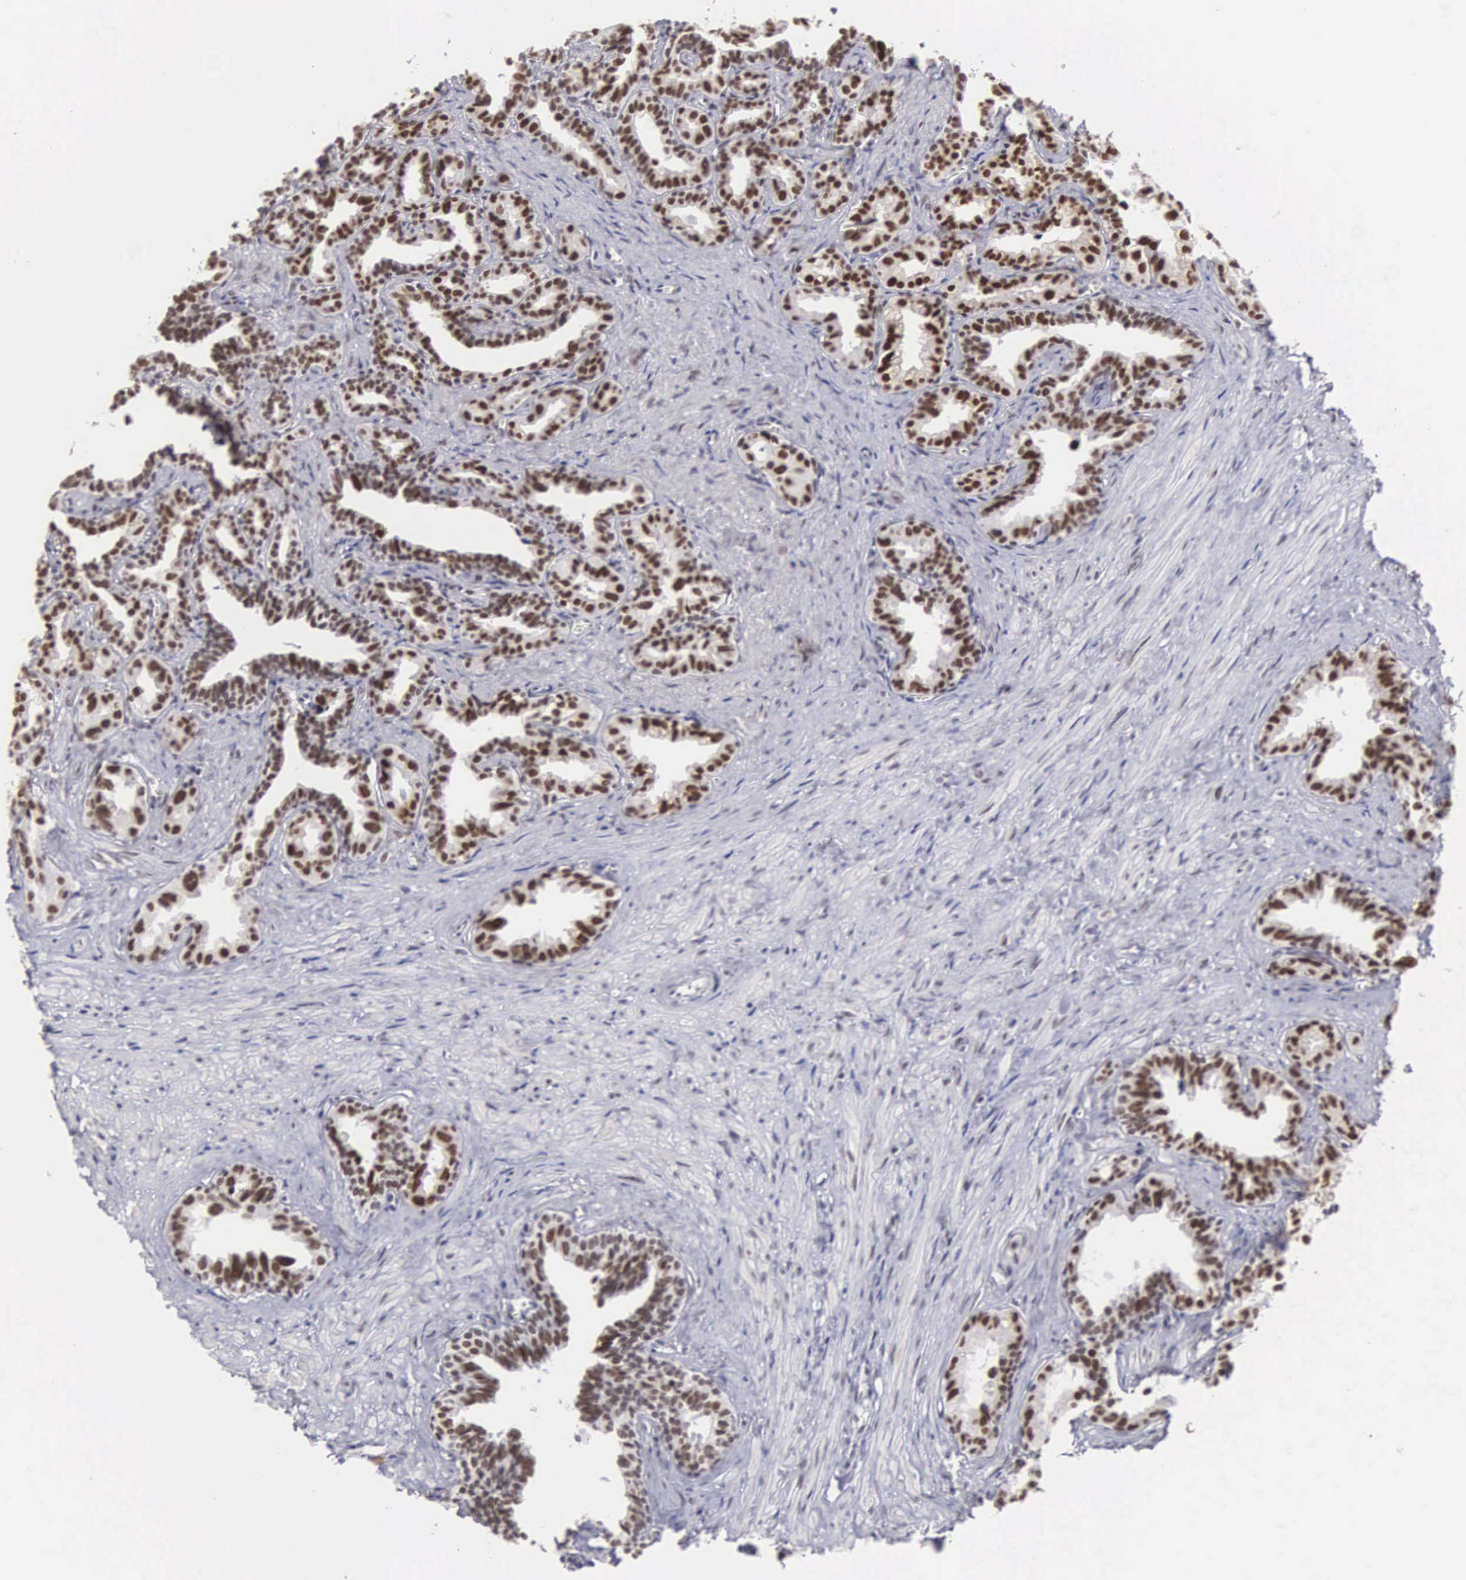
{"staining": {"intensity": "strong", "quantity": ">75%", "location": "nuclear"}, "tissue": "seminal vesicle", "cell_type": "Glandular cells", "image_type": "normal", "snomed": [{"axis": "morphology", "description": "Normal tissue, NOS"}, {"axis": "topography", "description": "Seminal veicle"}], "caption": "Immunohistochemistry (IHC) of normal human seminal vesicle exhibits high levels of strong nuclear staining in about >75% of glandular cells.", "gene": "CSTF2", "patient": {"sex": "male", "age": 60}}